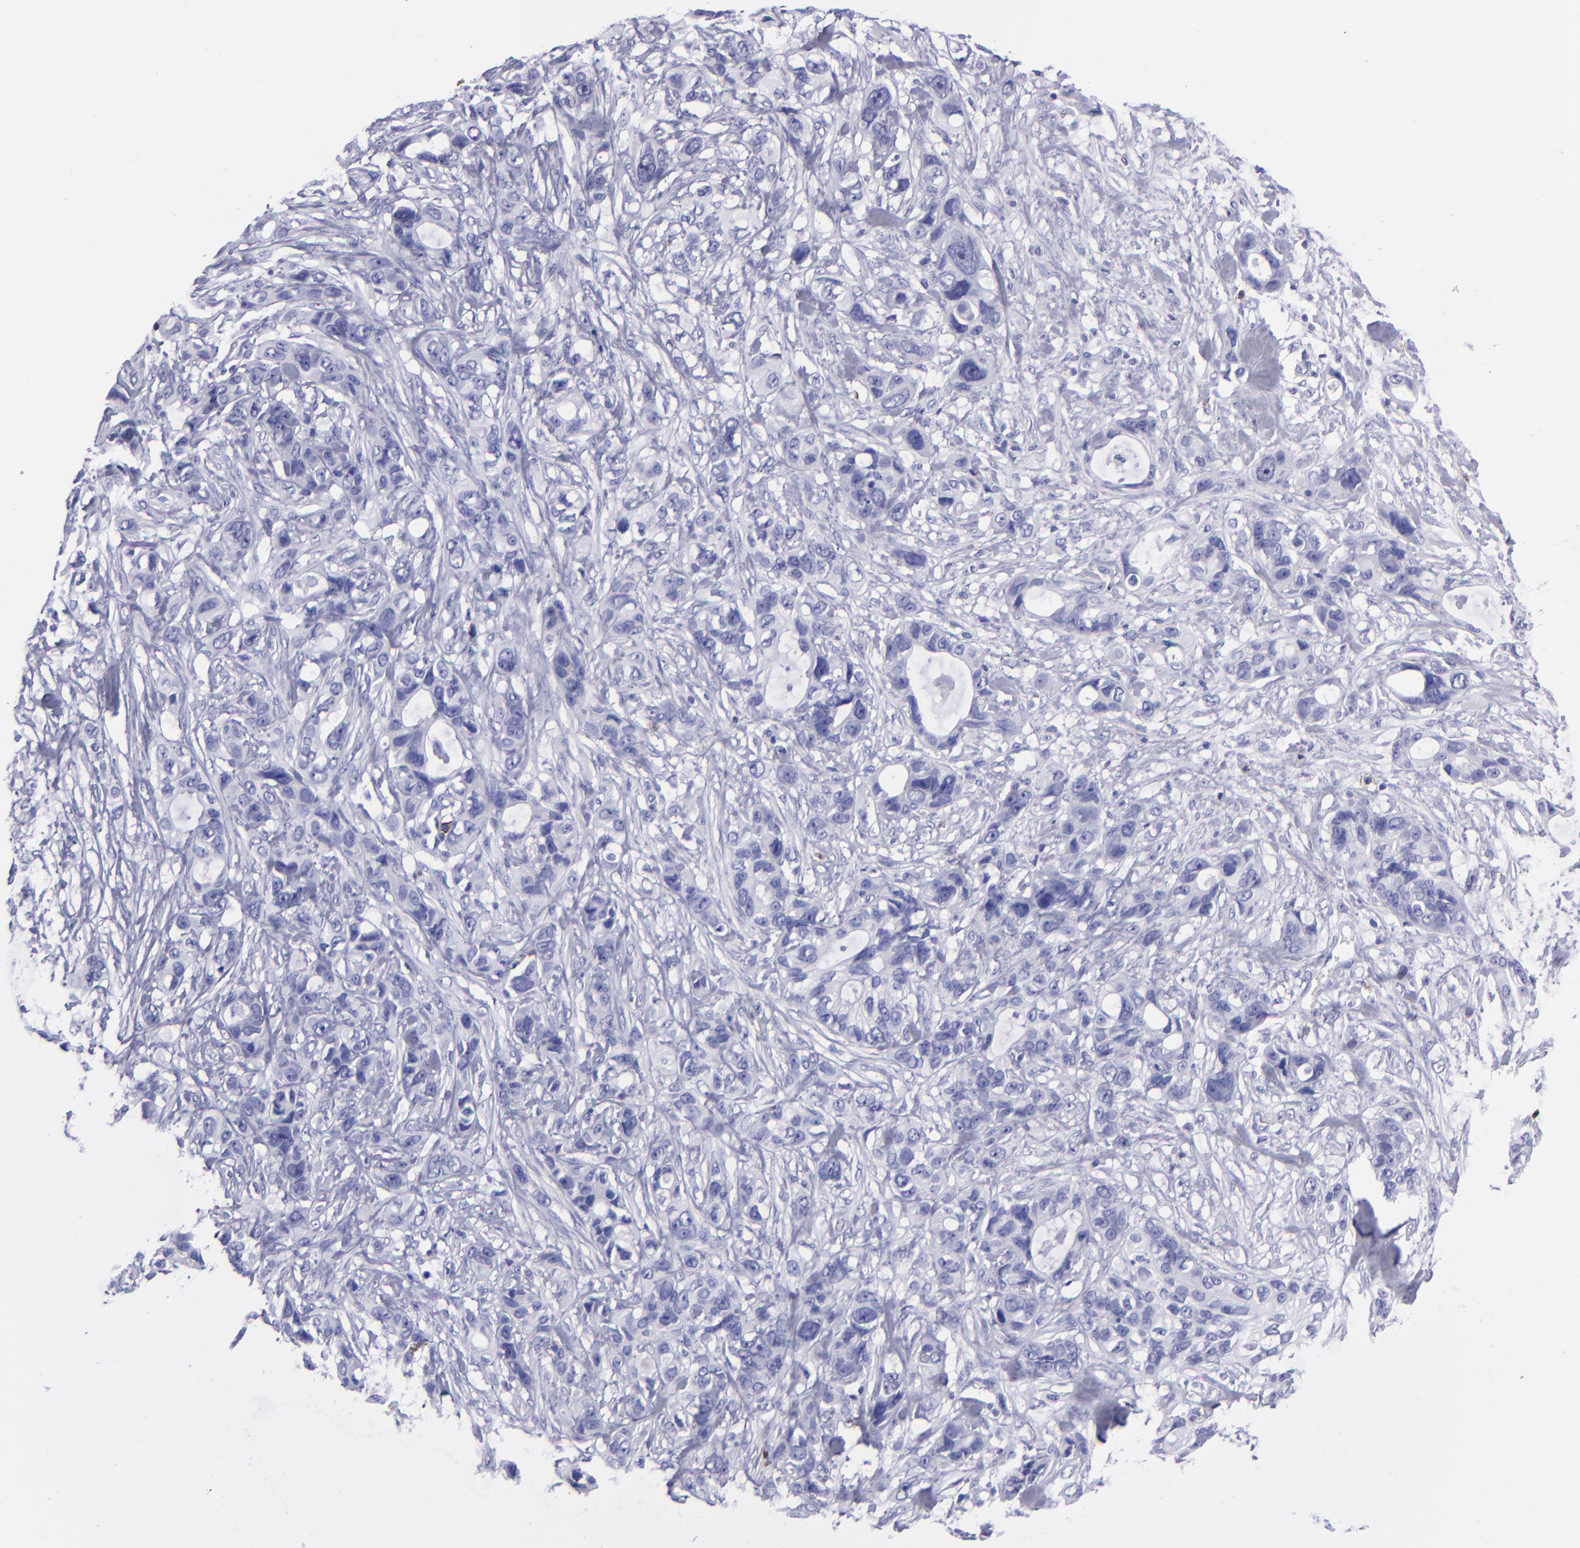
{"staining": {"intensity": "negative", "quantity": "none", "location": "none"}, "tissue": "stomach cancer", "cell_type": "Tumor cells", "image_type": "cancer", "snomed": [{"axis": "morphology", "description": "Adenocarcinoma, NOS"}, {"axis": "topography", "description": "Stomach, upper"}], "caption": "The image reveals no significant positivity in tumor cells of stomach adenocarcinoma.", "gene": "CD6", "patient": {"sex": "male", "age": 47}}